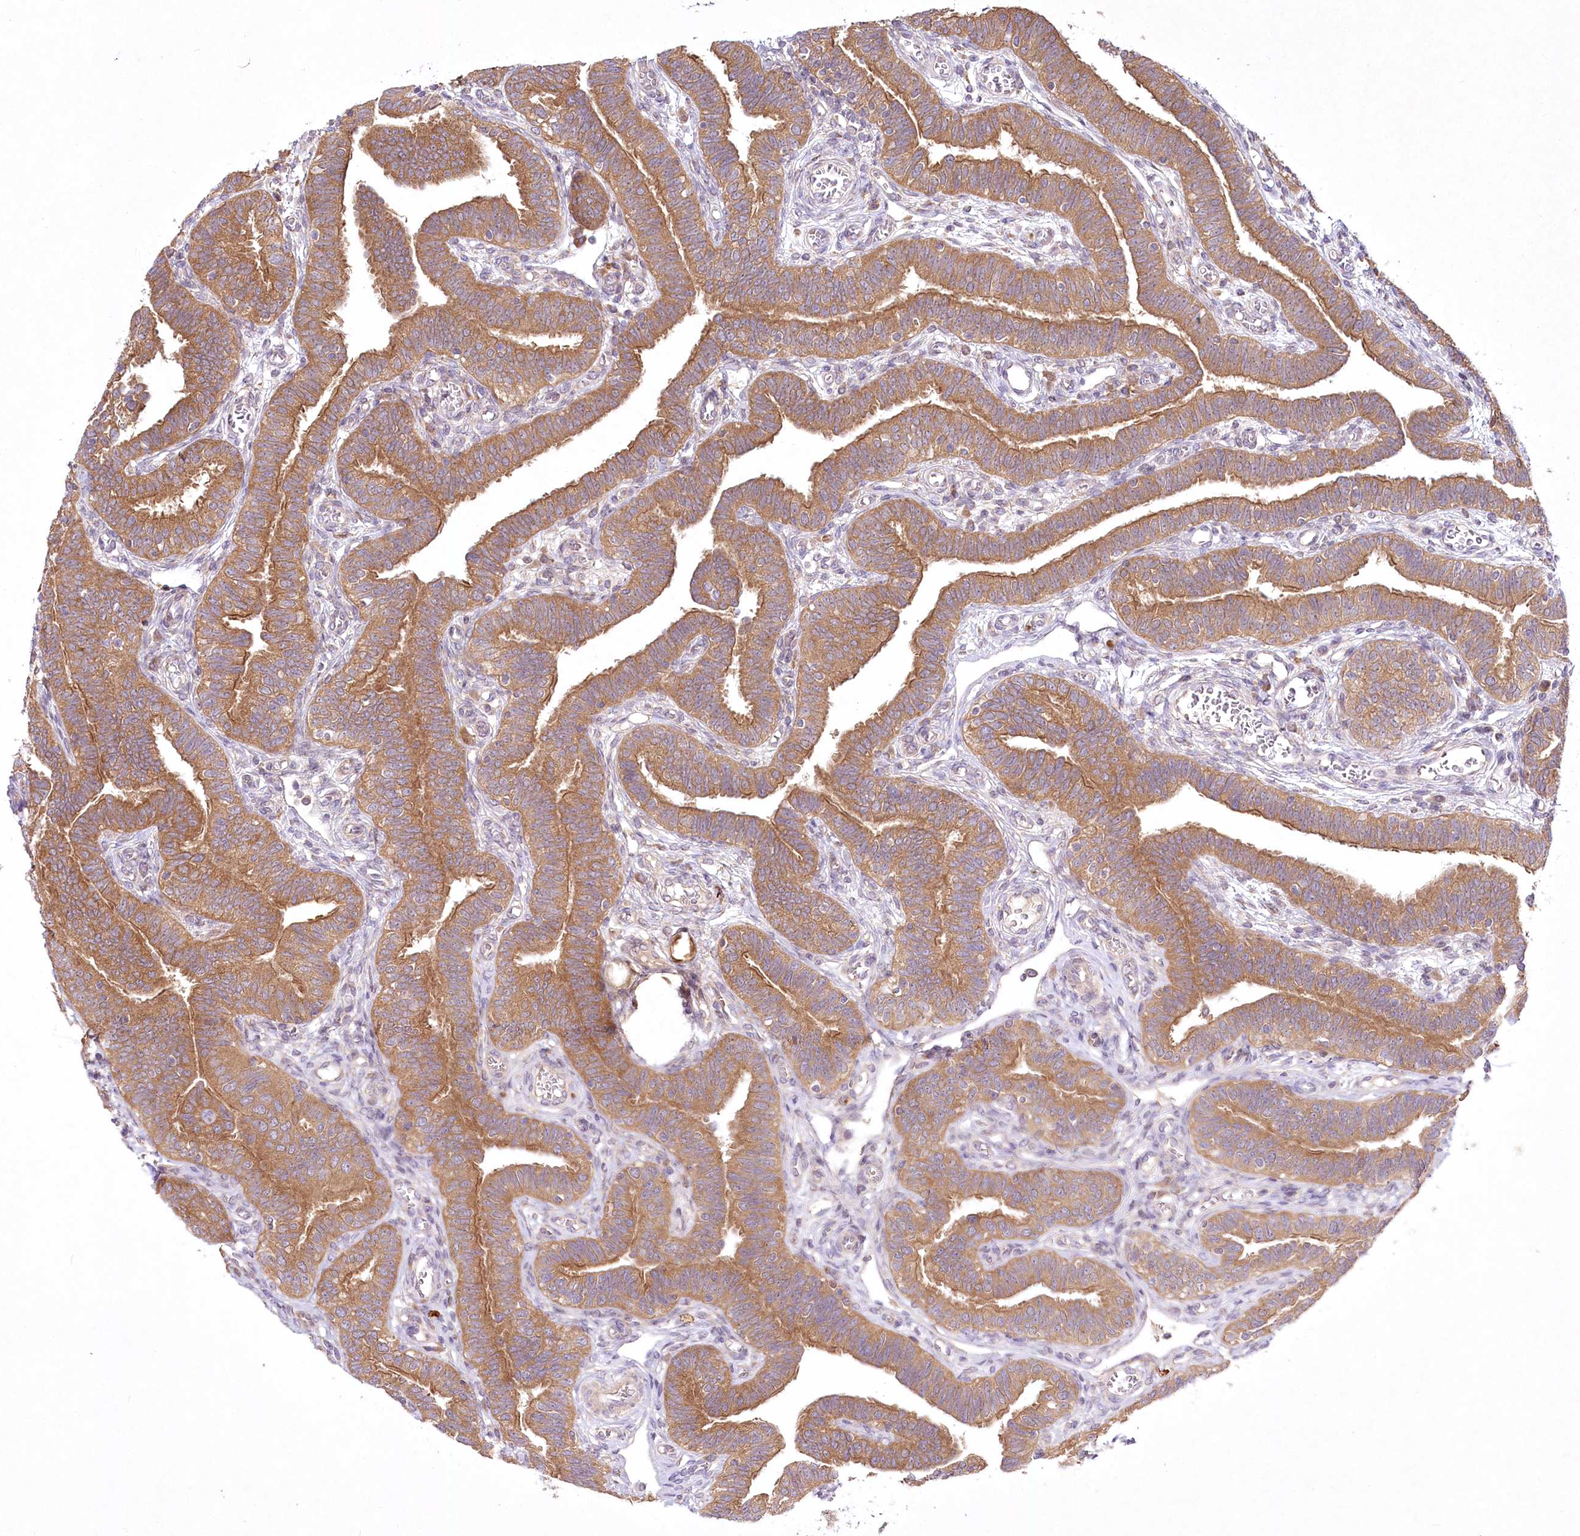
{"staining": {"intensity": "moderate", "quantity": ">75%", "location": "cytoplasmic/membranous"}, "tissue": "fallopian tube", "cell_type": "Glandular cells", "image_type": "normal", "snomed": [{"axis": "morphology", "description": "Normal tissue, NOS"}, {"axis": "topography", "description": "Fallopian tube"}], "caption": "Fallopian tube stained with a brown dye reveals moderate cytoplasmic/membranous positive staining in approximately >75% of glandular cells.", "gene": "PYROXD1", "patient": {"sex": "female", "age": 39}}